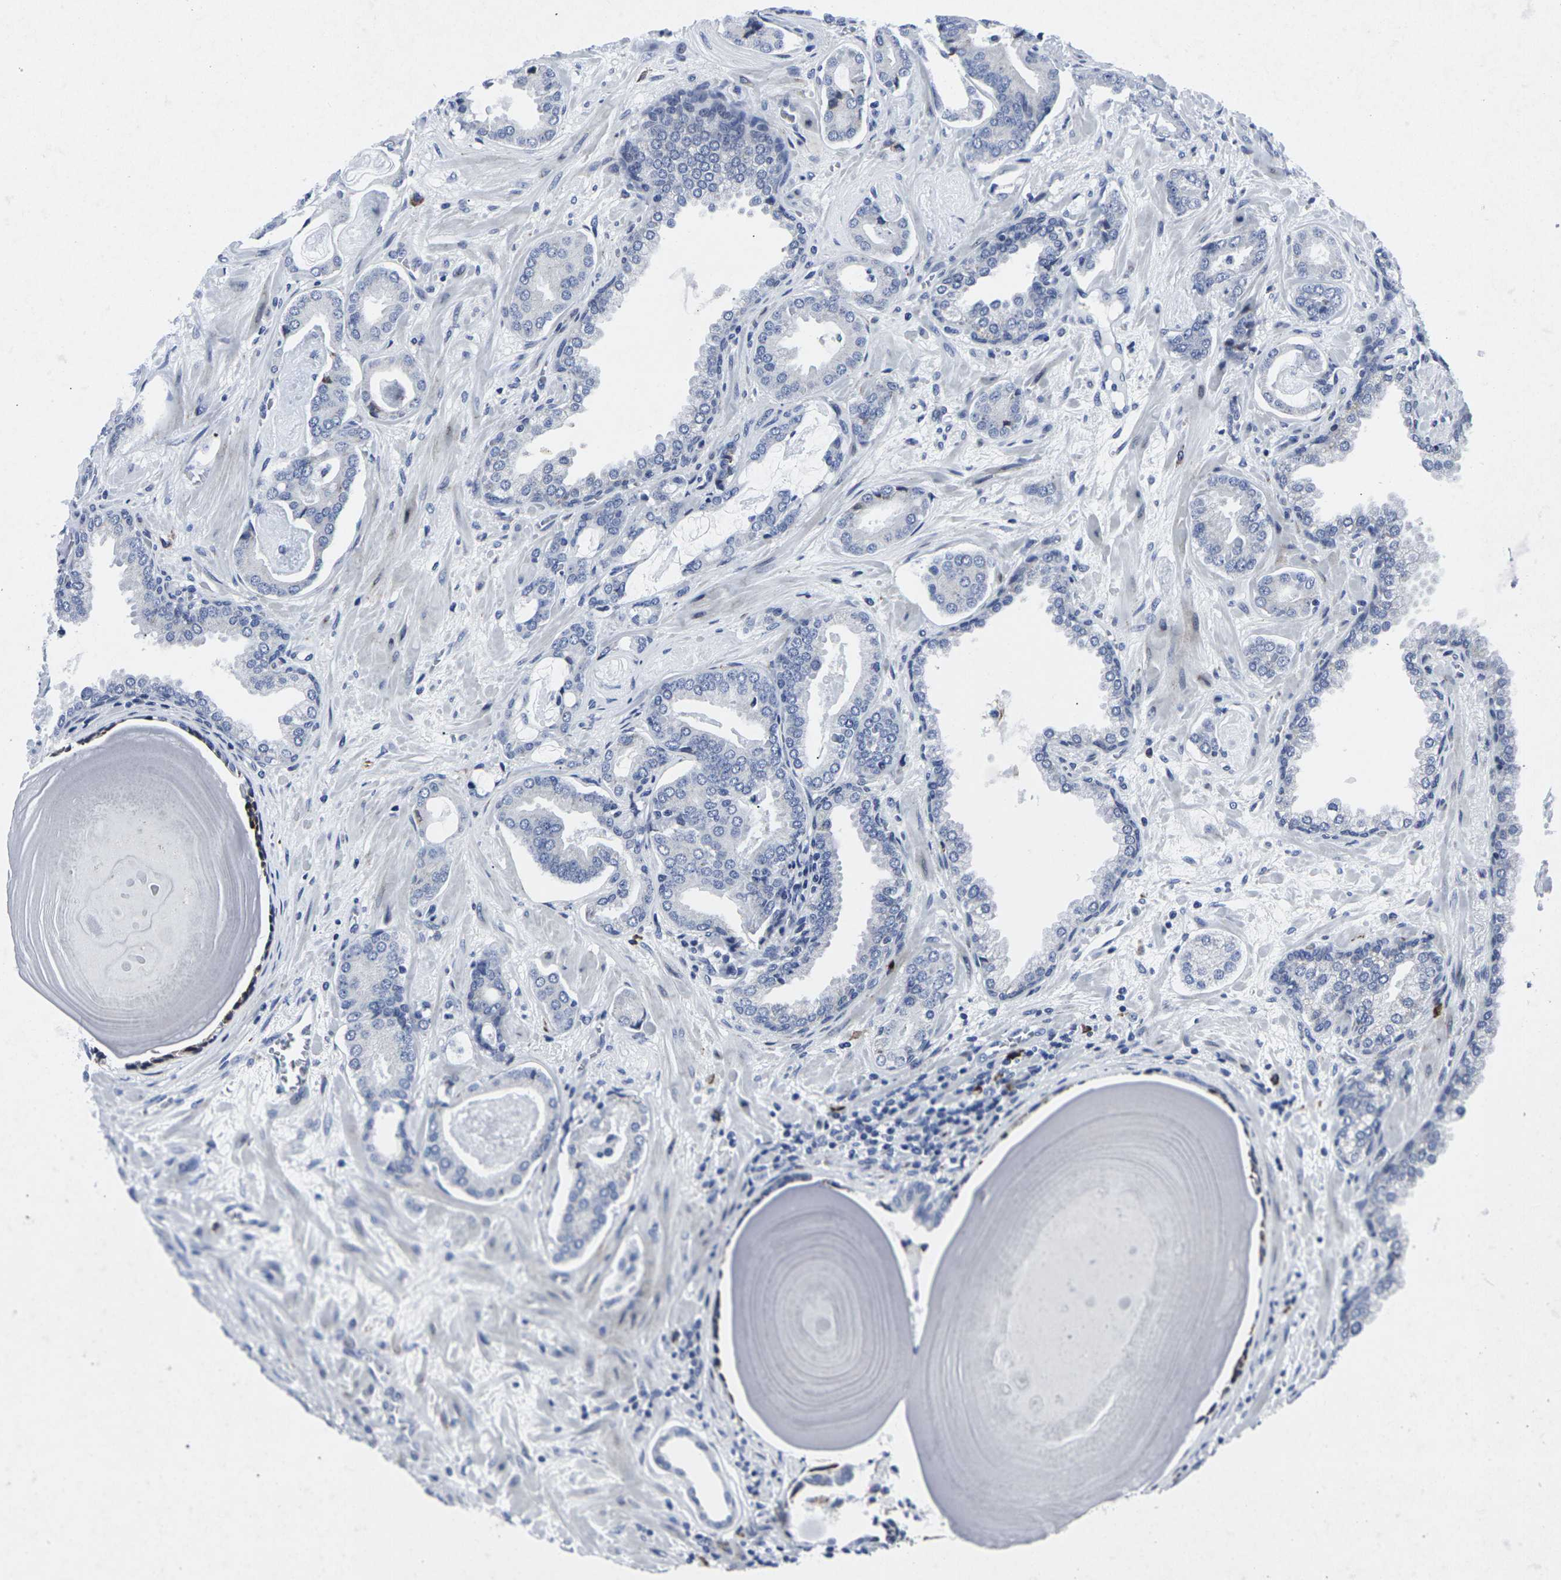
{"staining": {"intensity": "negative", "quantity": "none", "location": "none"}, "tissue": "prostate cancer", "cell_type": "Tumor cells", "image_type": "cancer", "snomed": [{"axis": "morphology", "description": "Adenocarcinoma, Low grade"}, {"axis": "topography", "description": "Prostate"}], "caption": "This is an IHC image of human prostate cancer (low-grade adenocarcinoma). There is no expression in tumor cells.", "gene": "RPN1", "patient": {"sex": "male", "age": 53}}